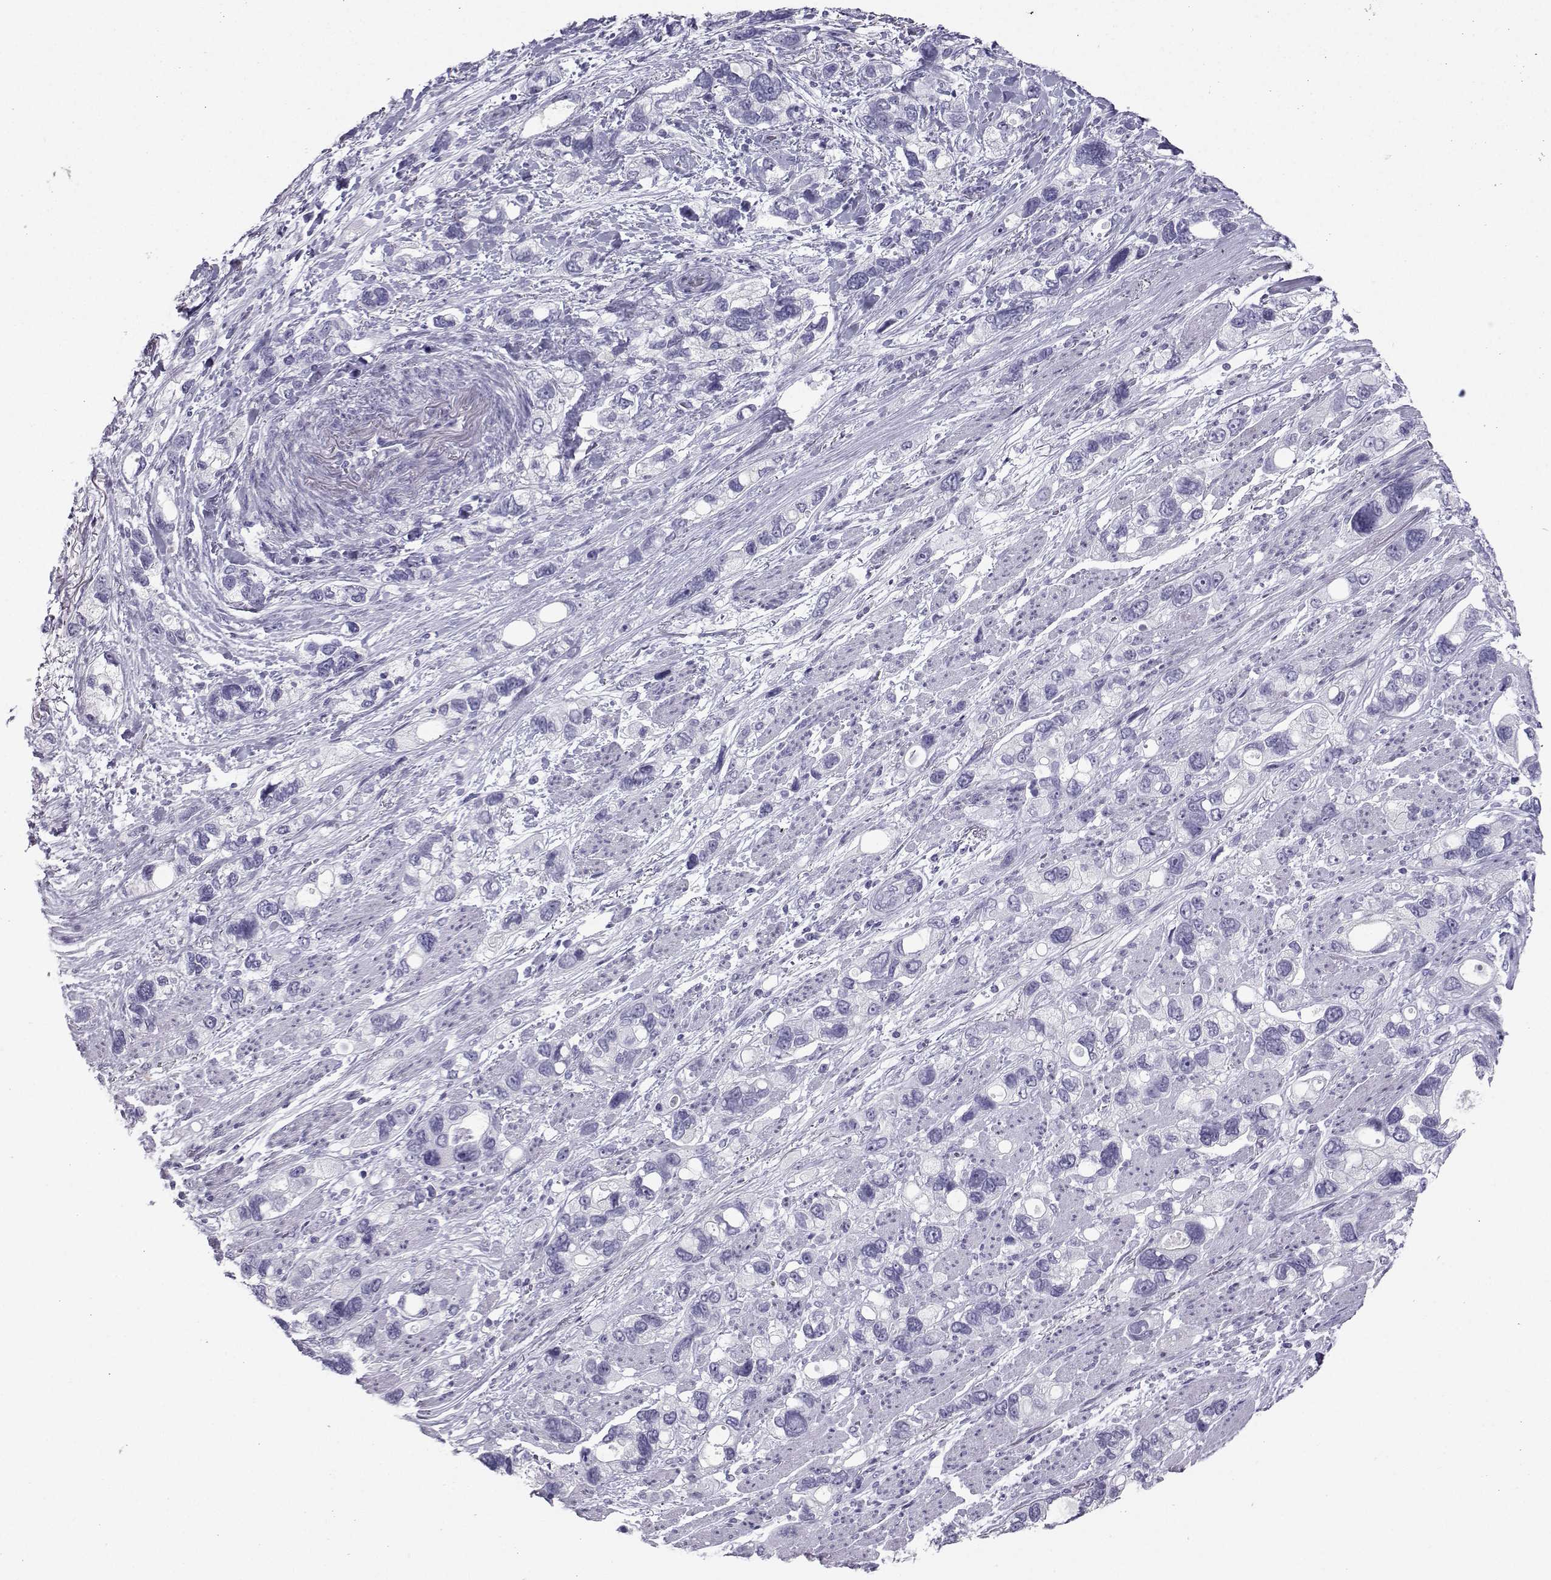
{"staining": {"intensity": "negative", "quantity": "none", "location": "none"}, "tissue": "stomach cancer", "cell_type": "Tumor cells", "image_type": "cancer", "snomed": [{"axis": "morphology", "description": "Adenocarcinoma, NOS"}, {"axis": "topography", "description": "Stomach, upper"}], "caption": "This micrograph is of stomach adenocarcinoma stained with immunohistochemistry to label a protein in brown with the nuclei are counter-stained blue. There is no positivity in tumor cells. Brightfield microscopy of immunohistochemistry (IHC) stained with DAB (brown) and hematoxylin (blue), captured at high magnification.", "gene": "SST", "patient": {"sex": "female", "age": 81}}